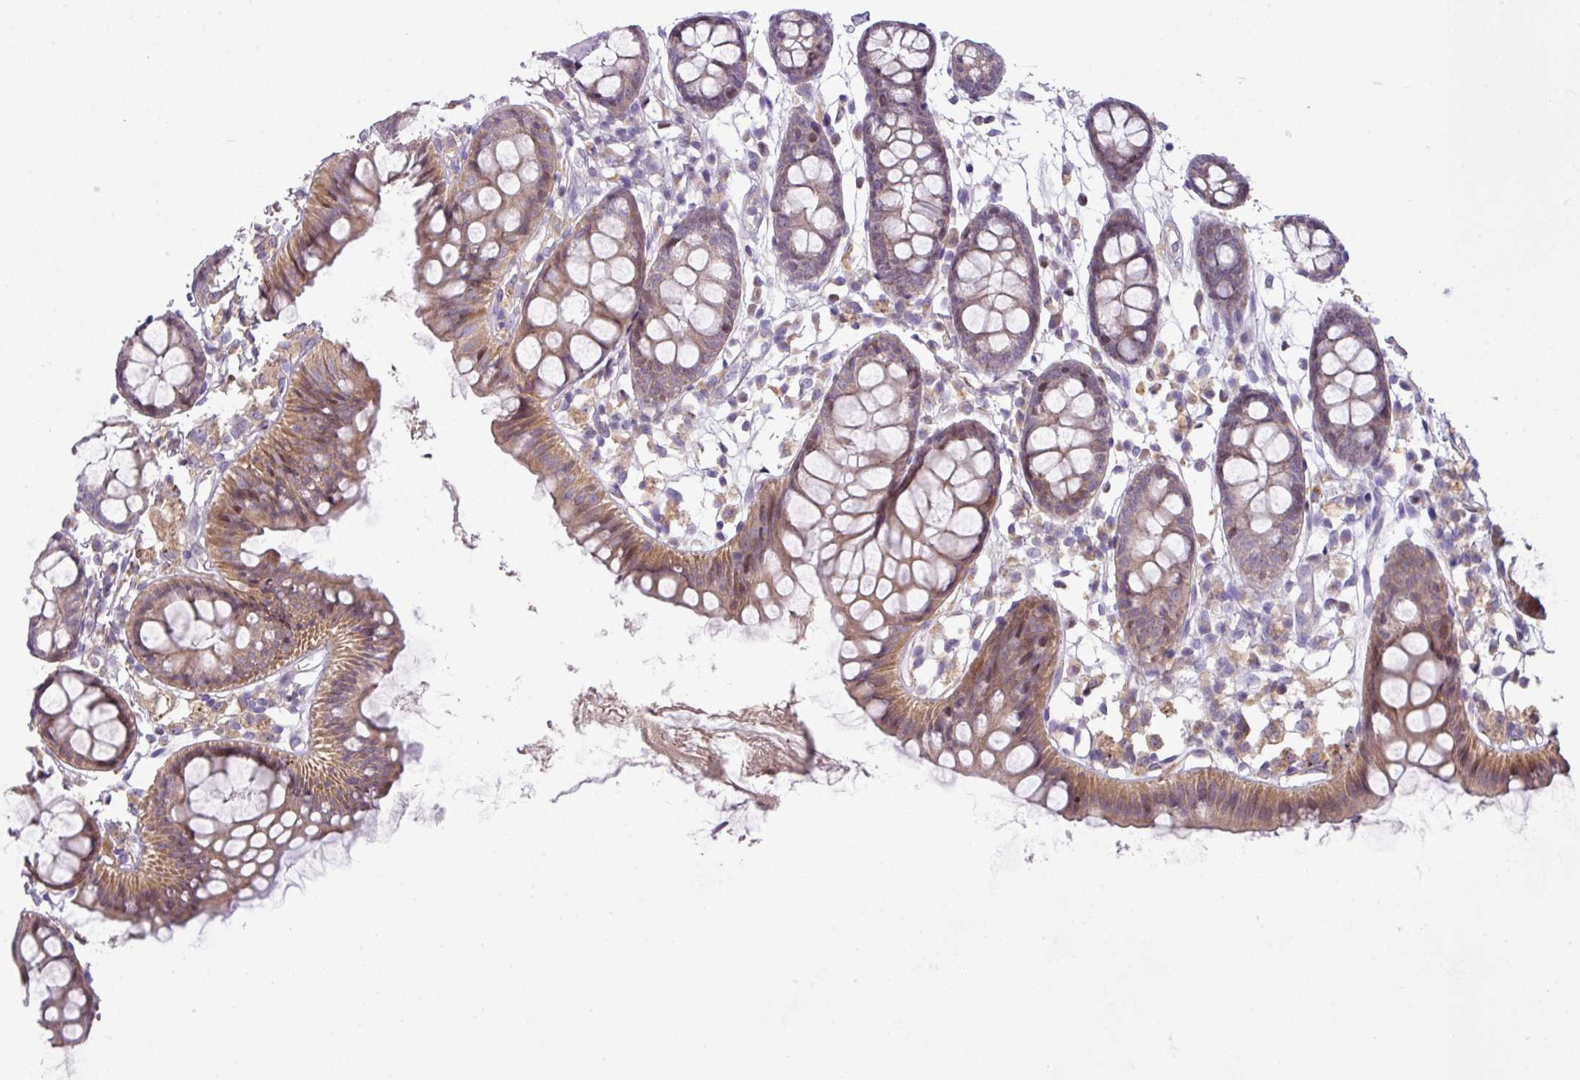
{"staining": {"intensity": "negative", "quantity": "none", "location": "none"}, "tissue": "colon", "cell_type": "Endothelial cells", "image_type": "normal", "snomed": [{"axis": "morphology", "description": "Normal tissue, NOS"}, {"axis": "topography", "description": "Colon"}], "caption": "A high-resolution image shows immunohistochemistry staining of unremarkable colon, which reveals no significant expression in endothelial cells. (Stains: DAB (3,3'-diaminobenzidine) immunohistochemistry with hematoxylin counter stain, Microscopy: brightfield microscopy at high magnification).", "gene": "ZNF394", "patient": {"sex": "female", "age": 84}}